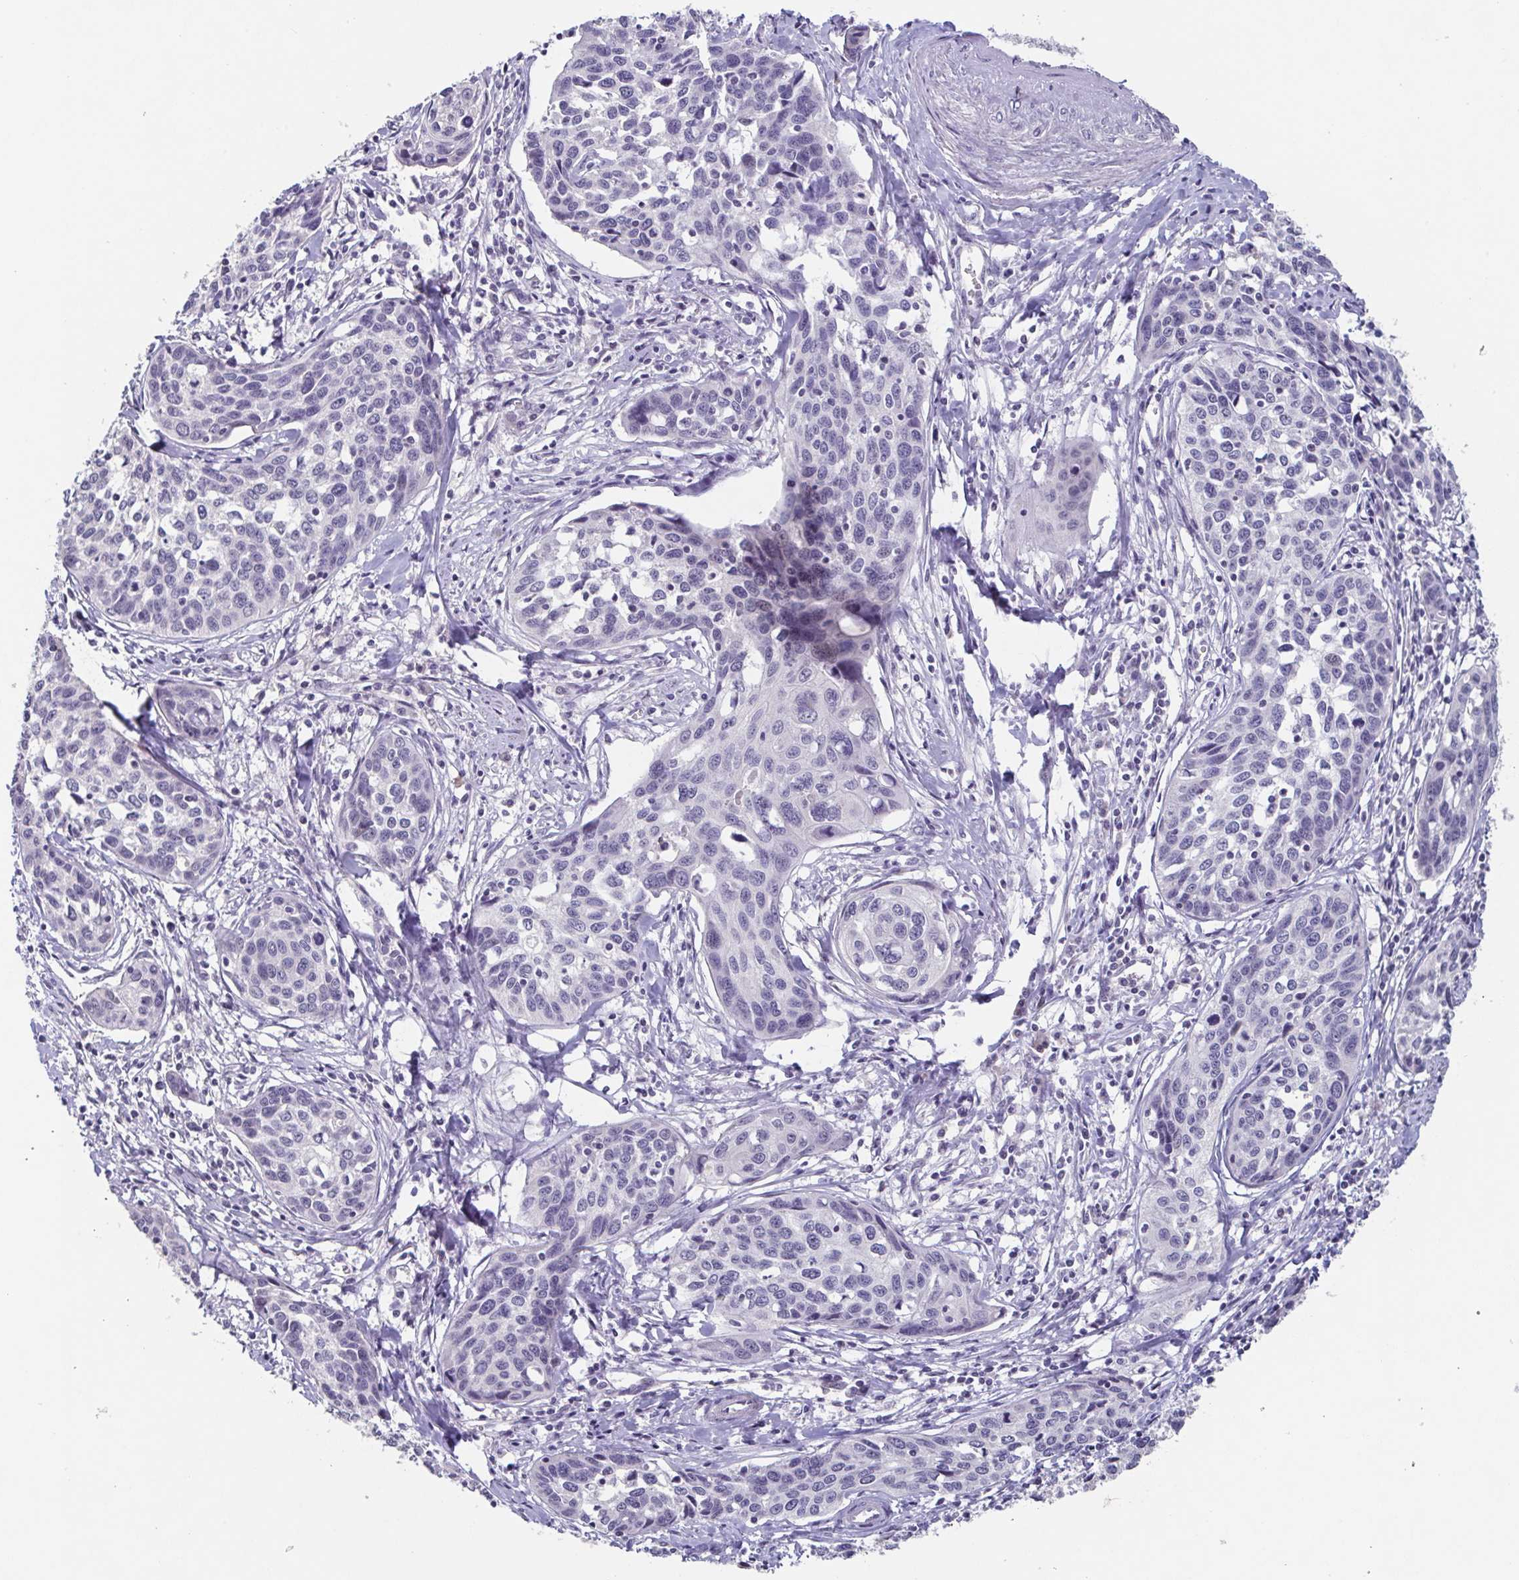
{"staining": {"intensity": "negative", "quantity": "none", "location": "none"}, "tissue": "cervical cancer", "cell_type": "Tumor cells", "image_type": "cancer", "snomed": [{"axis": "morphology", "description": "Squamous cell carcinoma, NOS"}, {"axis": "topography", "description": "Cervix"}], "caption": "DAB immunohistochemical staining of cervical squamous cell carcinoma exhibits no significant staining in tumor cells.", "gene": "GHRL", "patient": {"sex": "female", "age": 31}}